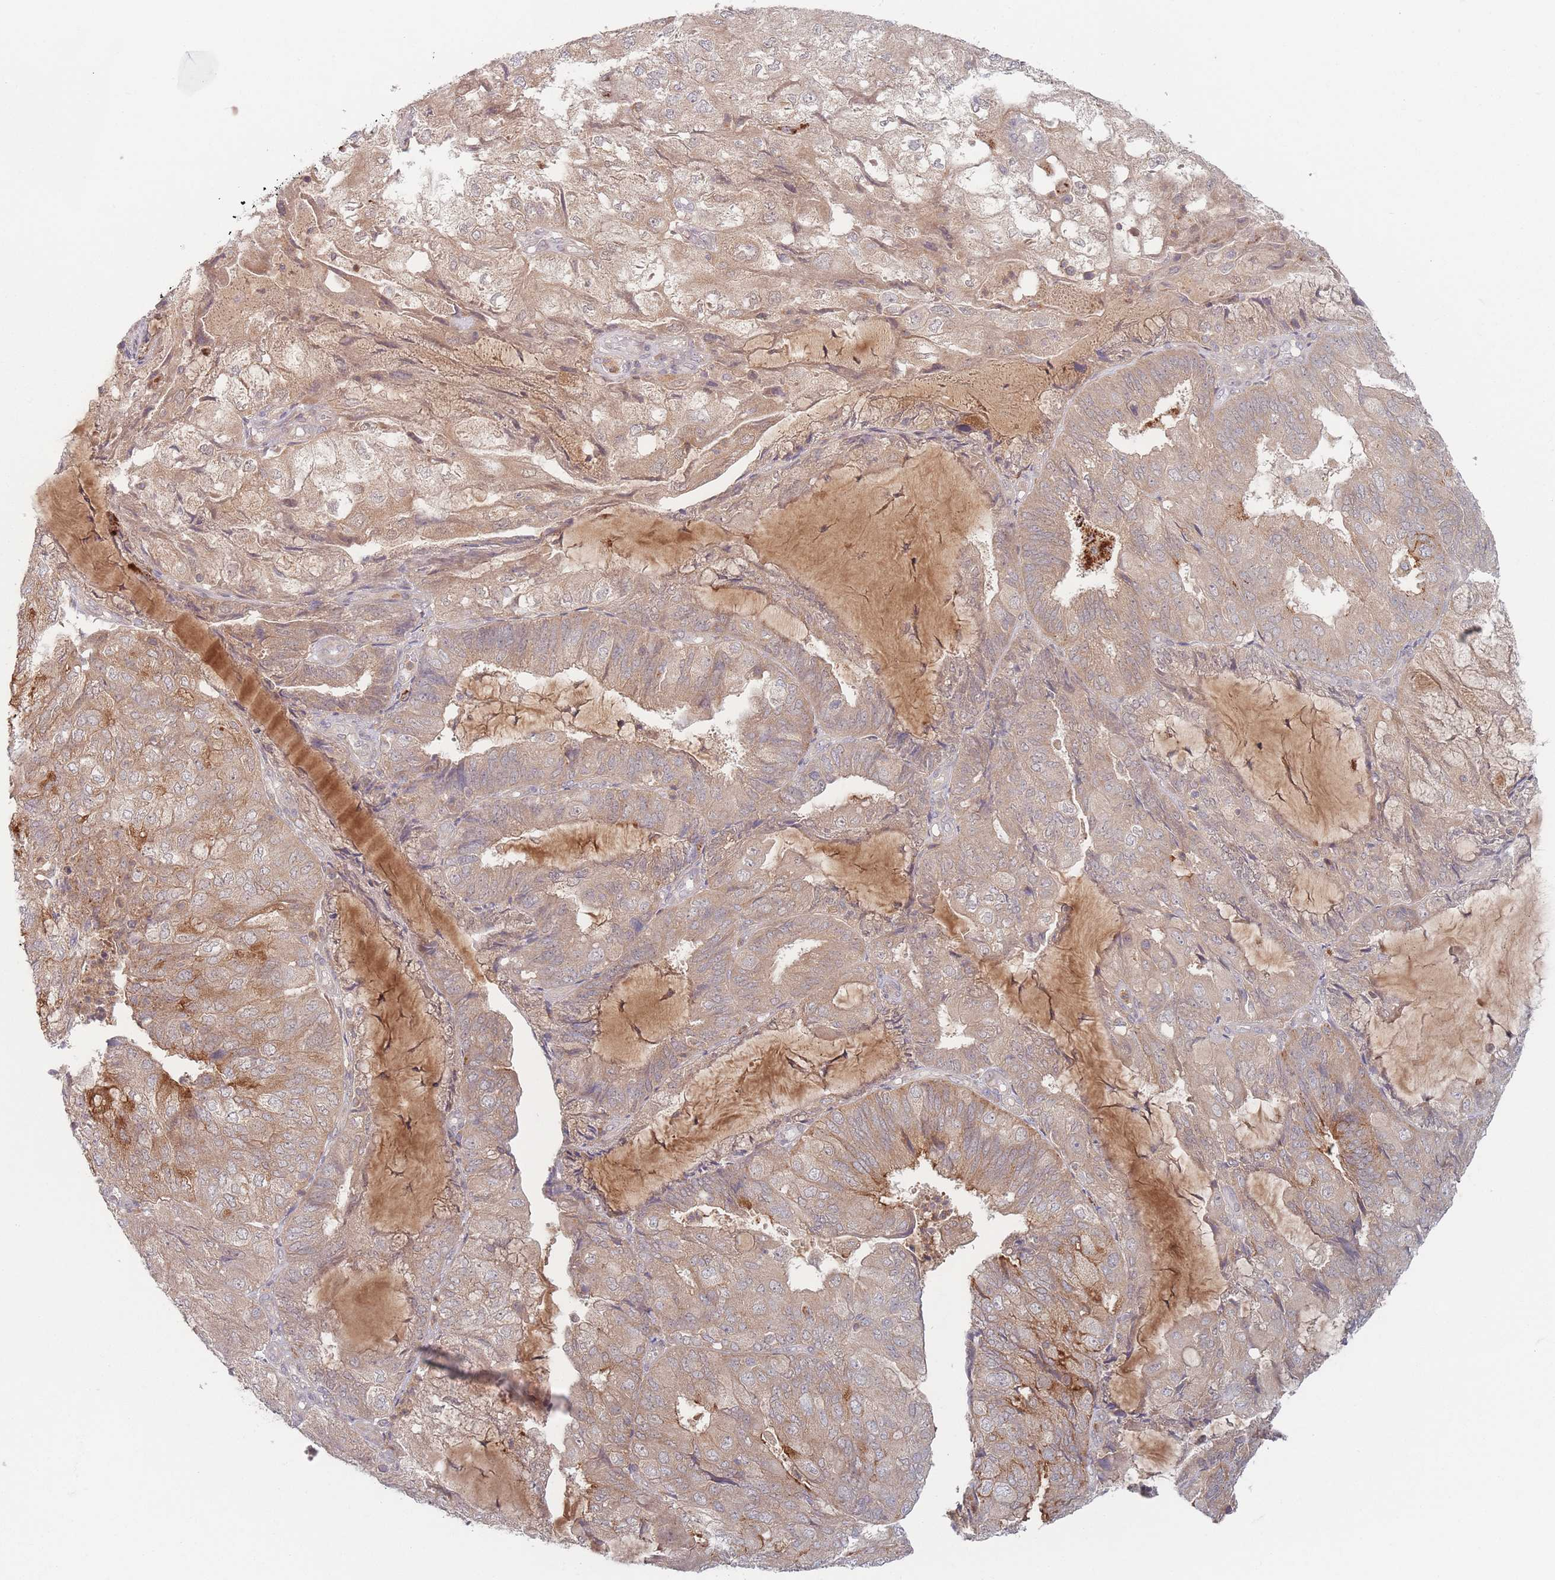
{"staining": {"intensity": "weak", "quantity": ">75%", "location": "cytoplasmic/membranous"}, "tissue": "endometrial cancer", "cell_type": "Tumor cells", "image_type": "cancer", "snomed": [{"axis": "morphology", "description": "Adenocarcinoma, NOS"}, {"axis": "topography", "description": "Endometrium"}], "caption": "The micrograph shows a brown stain indicating the presence of a protein in the cytoplasmic/membranous of tumor cells in adenocarcinoma (endometrial).", "gene": "PPM1A", "patient": {"sex": "female", "age": 81}}